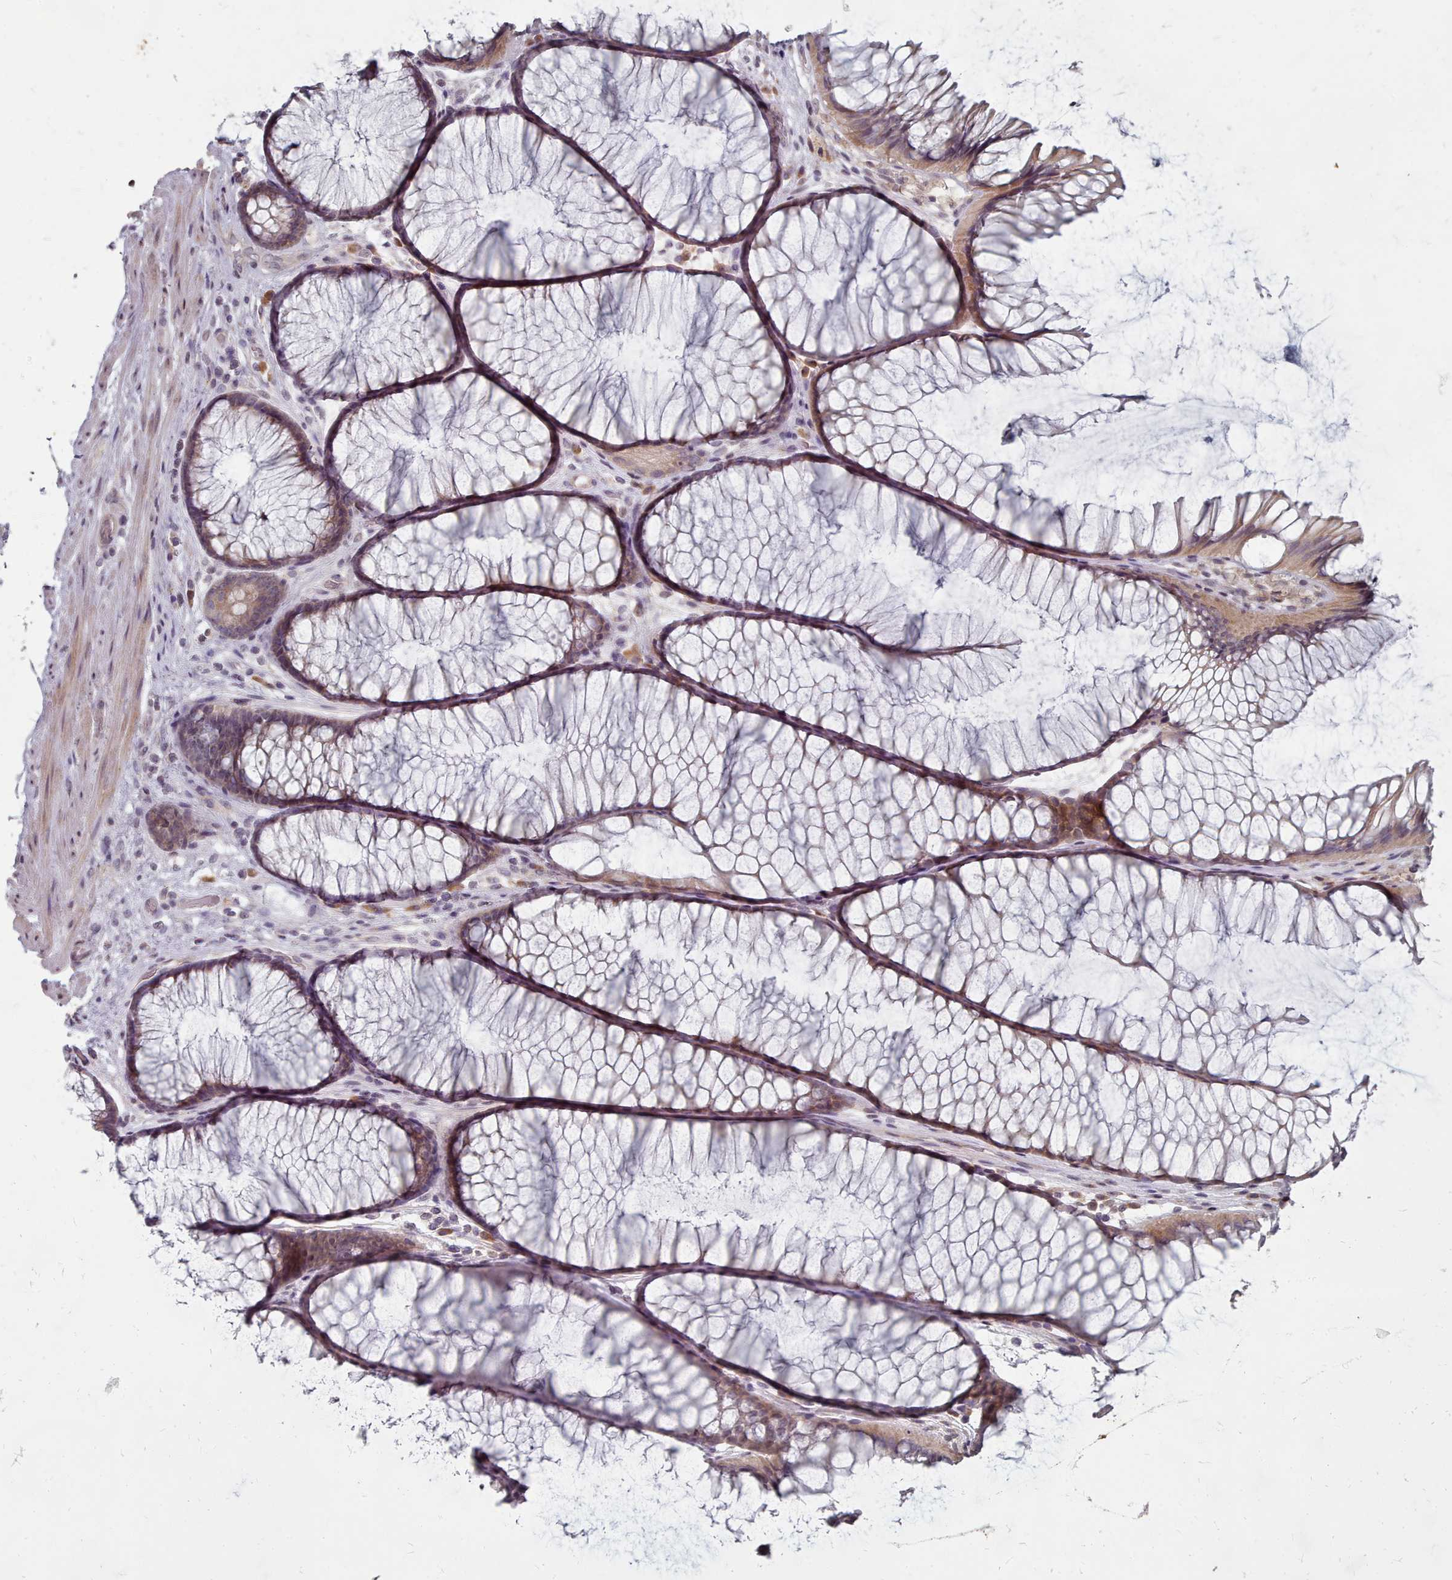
{"staining": {"intensity": "weak", "quantity": "25%-75%", "location": "cytoplasmic/membranous"}, "tissue": "colon", "cell_type": "Endothelial cells", "image_type": "normal", "snomed": [{"axis": "morphology", "description": "Normal tissue, NOS"}, {"axis": "topography", "description": "Colon"}], "caption": "Immunohistochemistry micrograph of benign human colon stained for a protein (brown), which shows low levels of weak cytoplasmic/membranous expression in about 25%-75% of endothelial cells.", "gene": "ACKR3", "patient": {"sex": "female", "age": 82}}